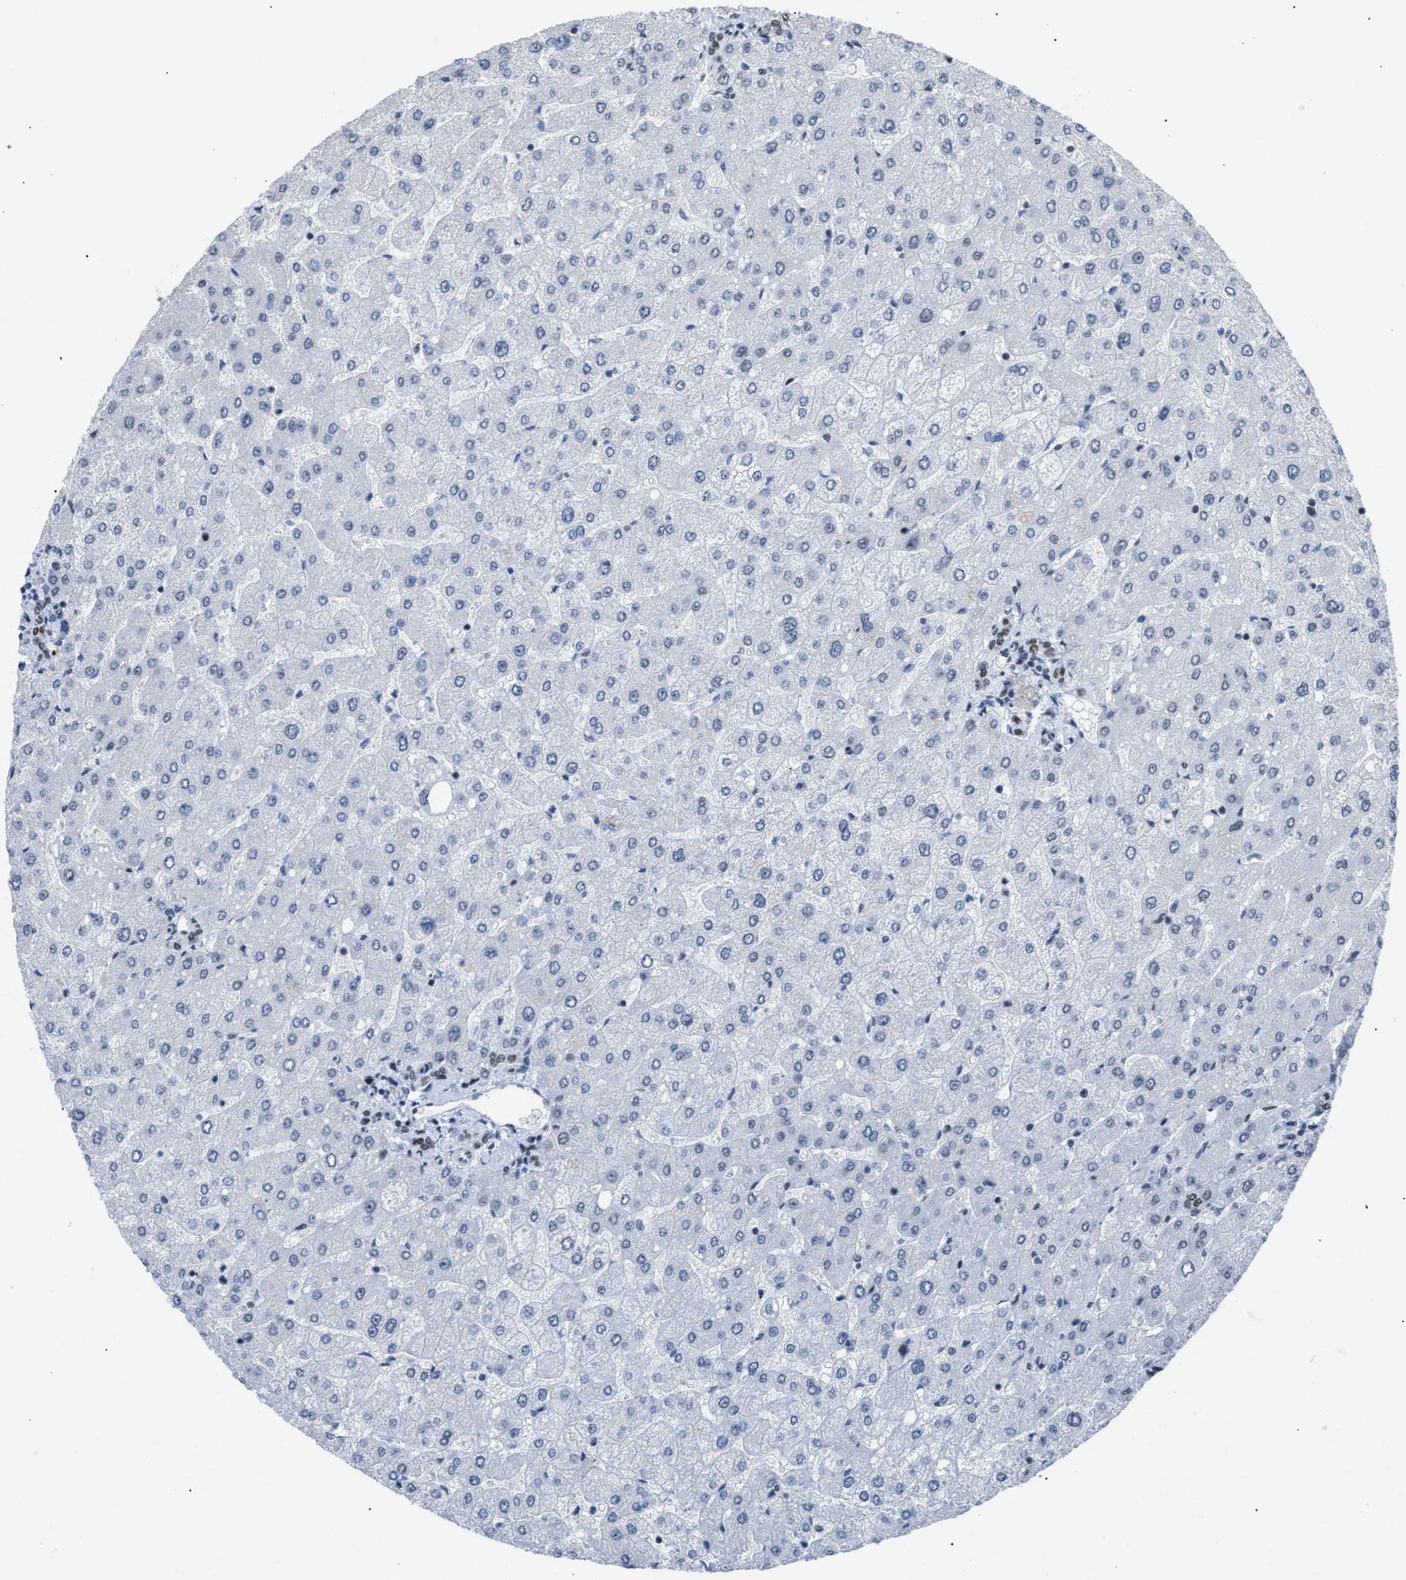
{"staining": {"intensity": "weak", "quantity": ">75%", "location": "nuclear"}, "tissue": "liver", "cell_type": "Cholangiocytes", "image_type": "normal", "snomed": [{"axis": "morphology", "description": "Normal tissue, NOS"}, {"axis": "topography", "description": "Liver"}], "caption": "The immunohistochemical stain highlights weak nuclear staining in cholangiocytes of benign liver. The staining is performed using DAB (3,3'-diaminobenzidine) brown chromogen to label protein expression. The nuclei are counter-stained blue using hematoxylin.", "gene": "CCAR2", "patient": {"sex": "male", "age": 55}}